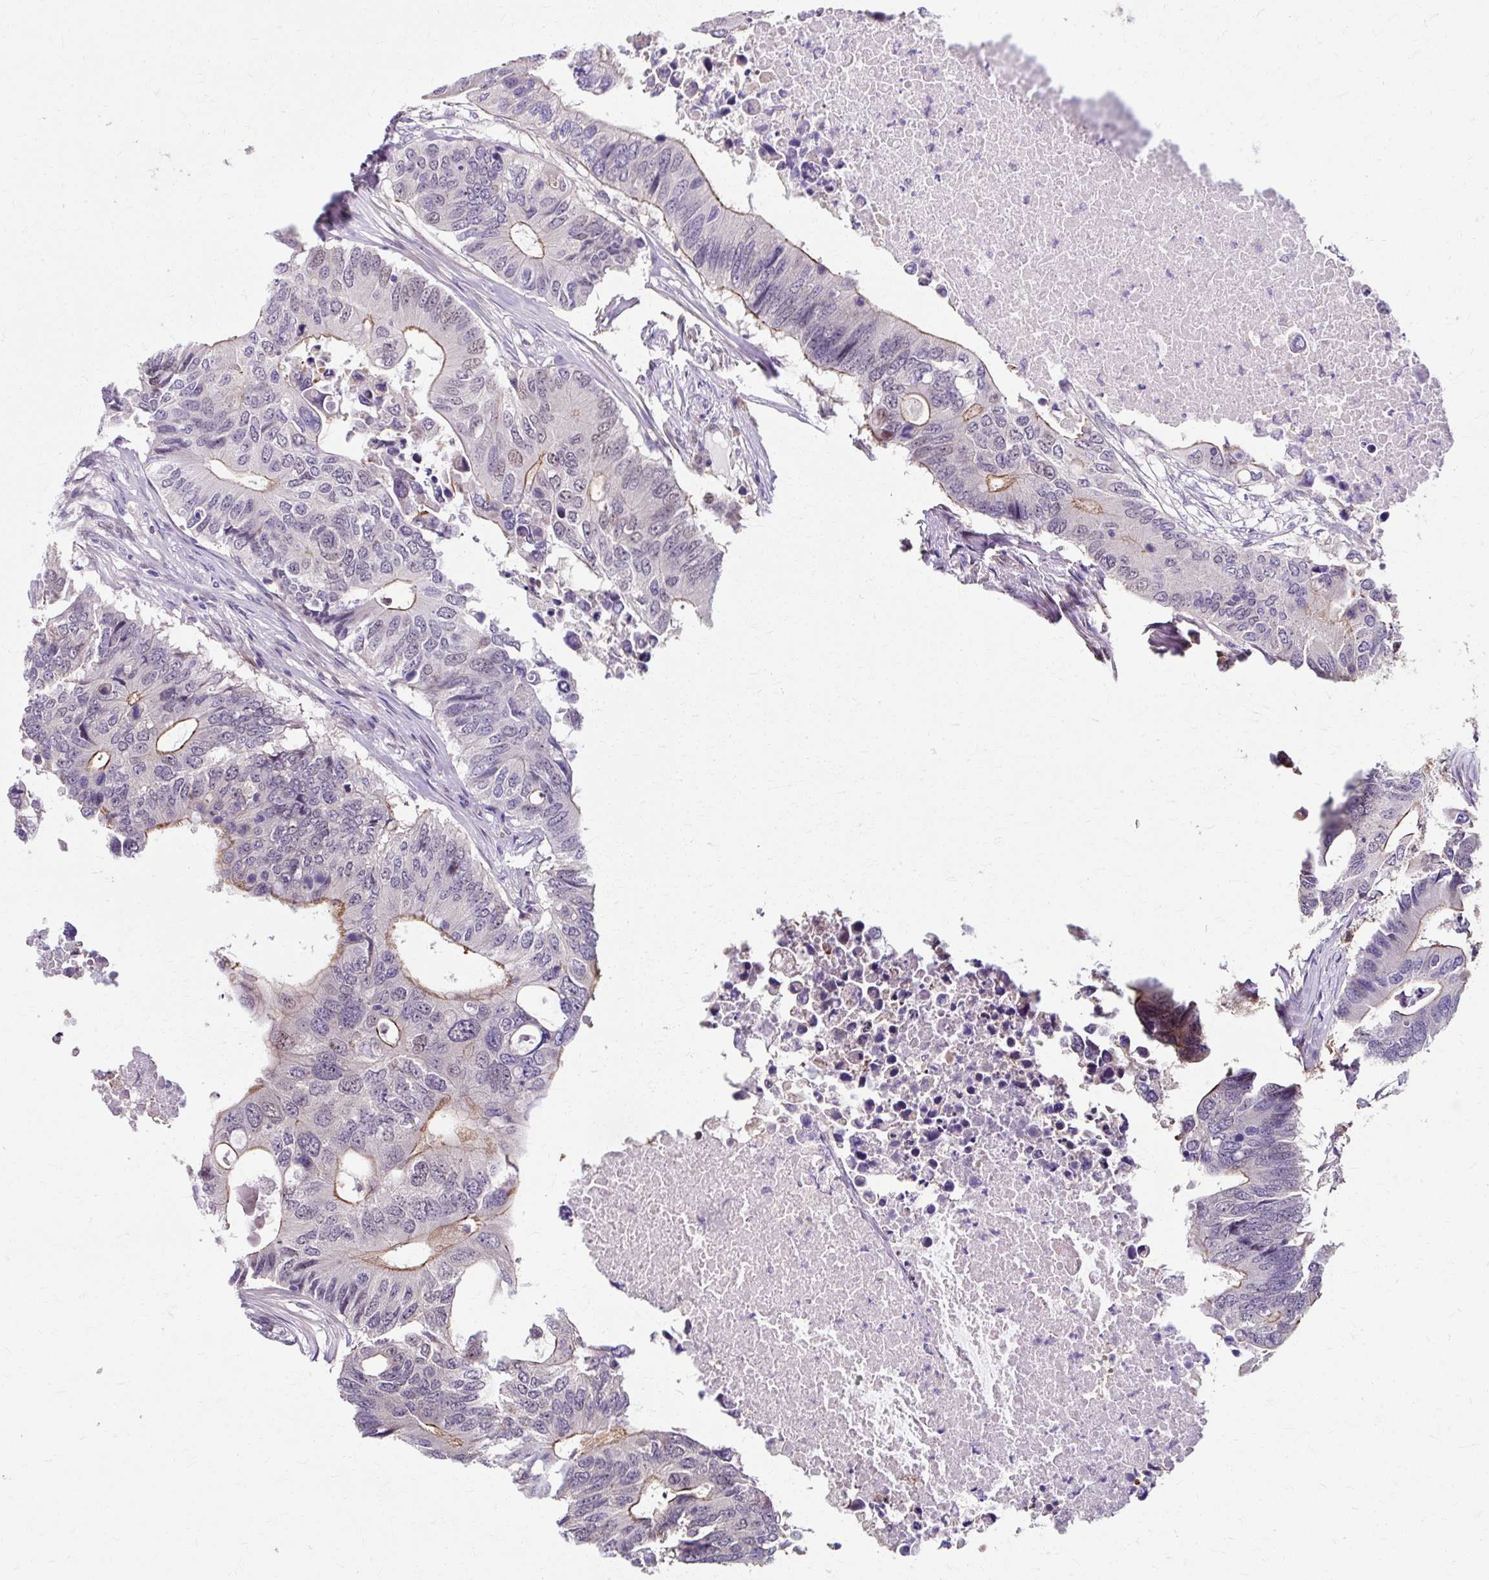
{"staining": {"intensity": "moderate", "quantity": "<25%", "location": "cytoplasmic/membranous,nuclear"}, "tissue": "colorectal cancer", "cell_type": "Tumor cells", "image_type": "cancer", "snomed": [{"axis": "morphology", "description": "Adenocarcinoma, NOS"}, {"axis": "topography", "description": "Colon"}], "caption": "Immunohistochemistry (DAB (3,3'-diaminobenzidine)) staining of colorectal cancer displays moderate cytoplasmic/membranous and nuclear protein expression in about <25% of tumor cells.", "gene": "ZNF555", "patient": {"sex": "male", "age": 71}}